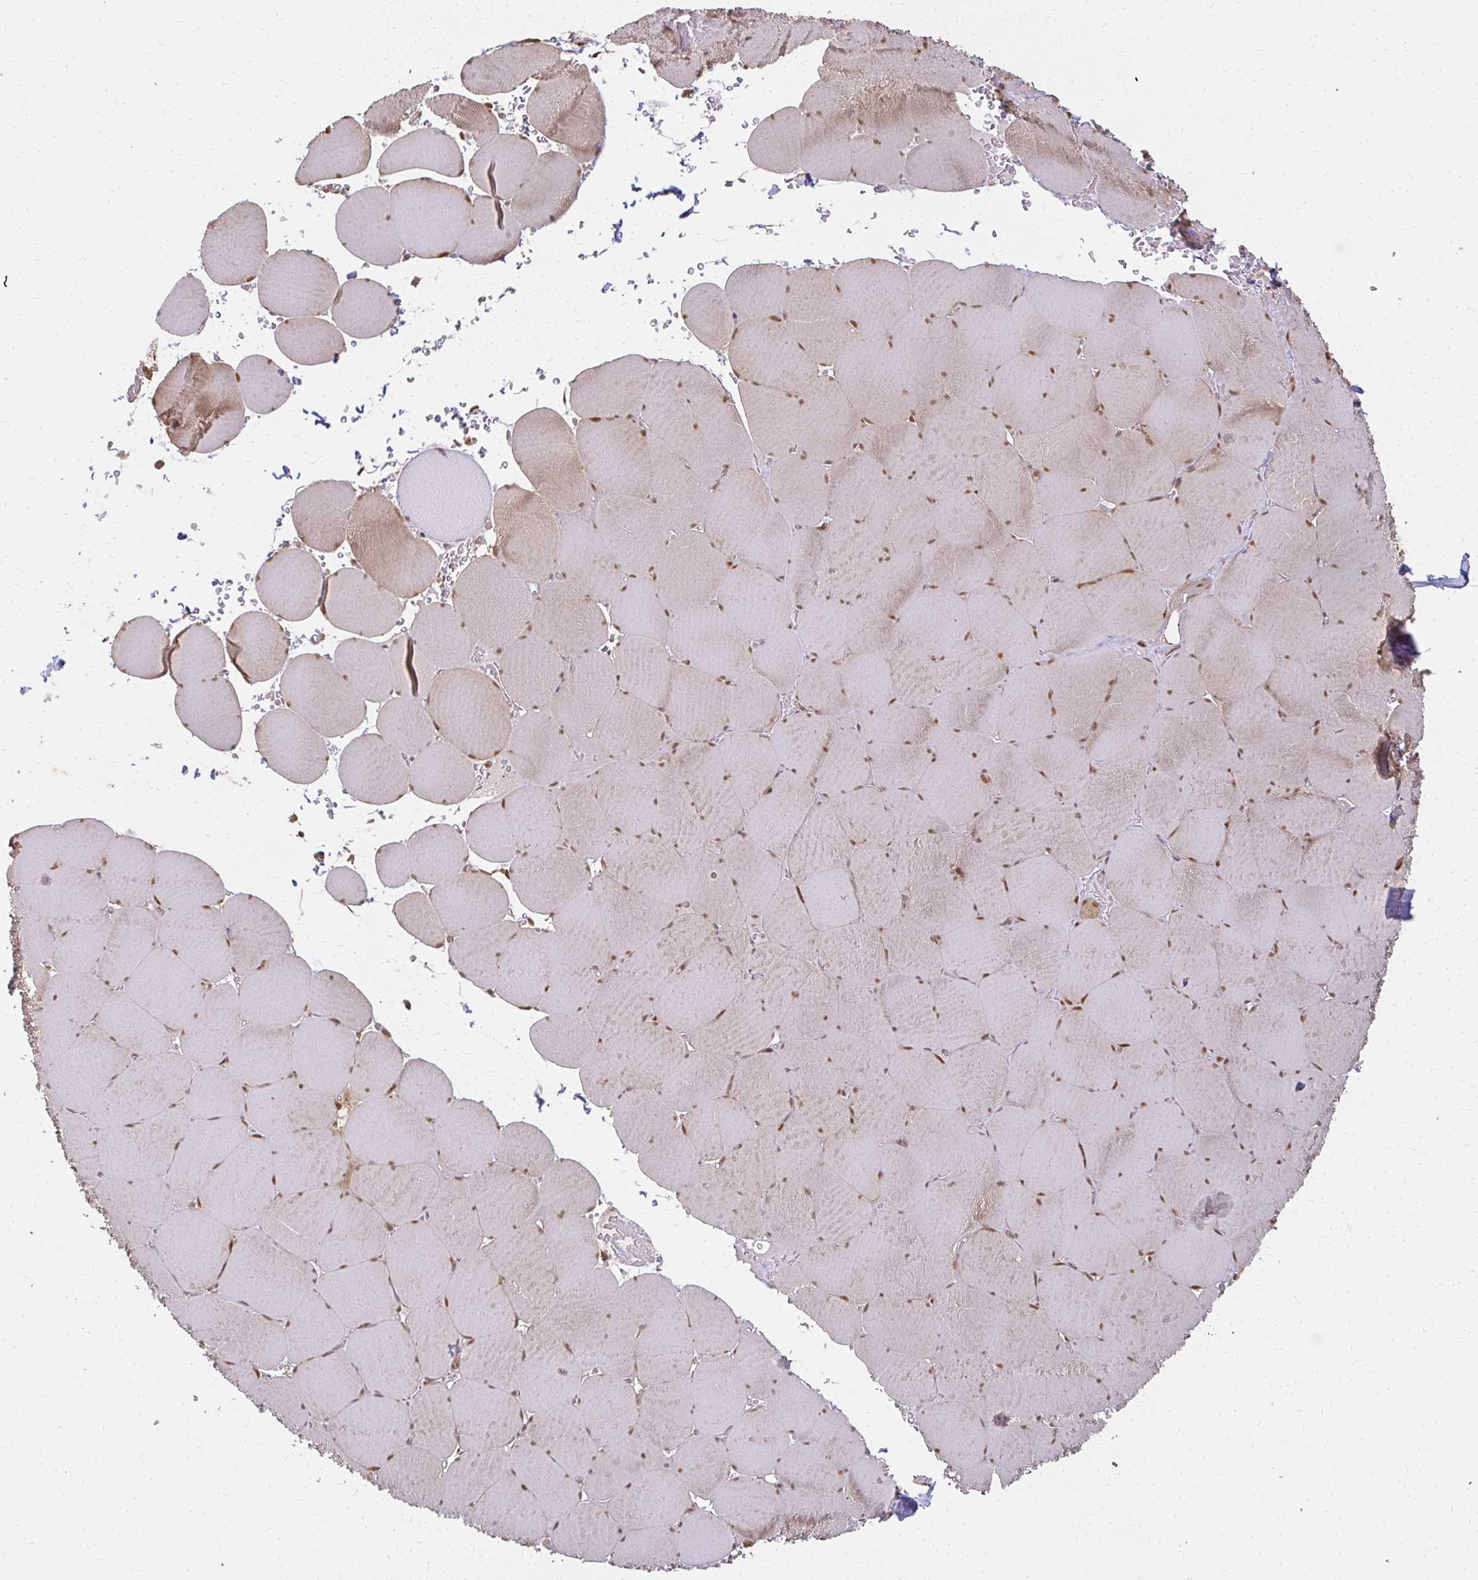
{"staining": {"intensity": "moderate", "quantity": "25%-75%", "location": "cytoplasmic/membranous,nuclear"}, "tissue": "skeletal muscle", "cell_type": "Myocytes", "image_type": "normal", "snomed": [{"axis": "morphology", "description": "Normal tissue, NOS"}, {"axis": "topography", "description": "Skeletal muscle"}, {"axis": "topography", "description": "Head-Neck"}], "caption": "Immunohistochemical staining of normal human skeletal muscle exhibits moderate cytoplasmic/membranous,nuclear protein expression in about 25%-75% of myocytes.", "gene": "LARS2", "patient": {"sex": "male", "age": 66}}